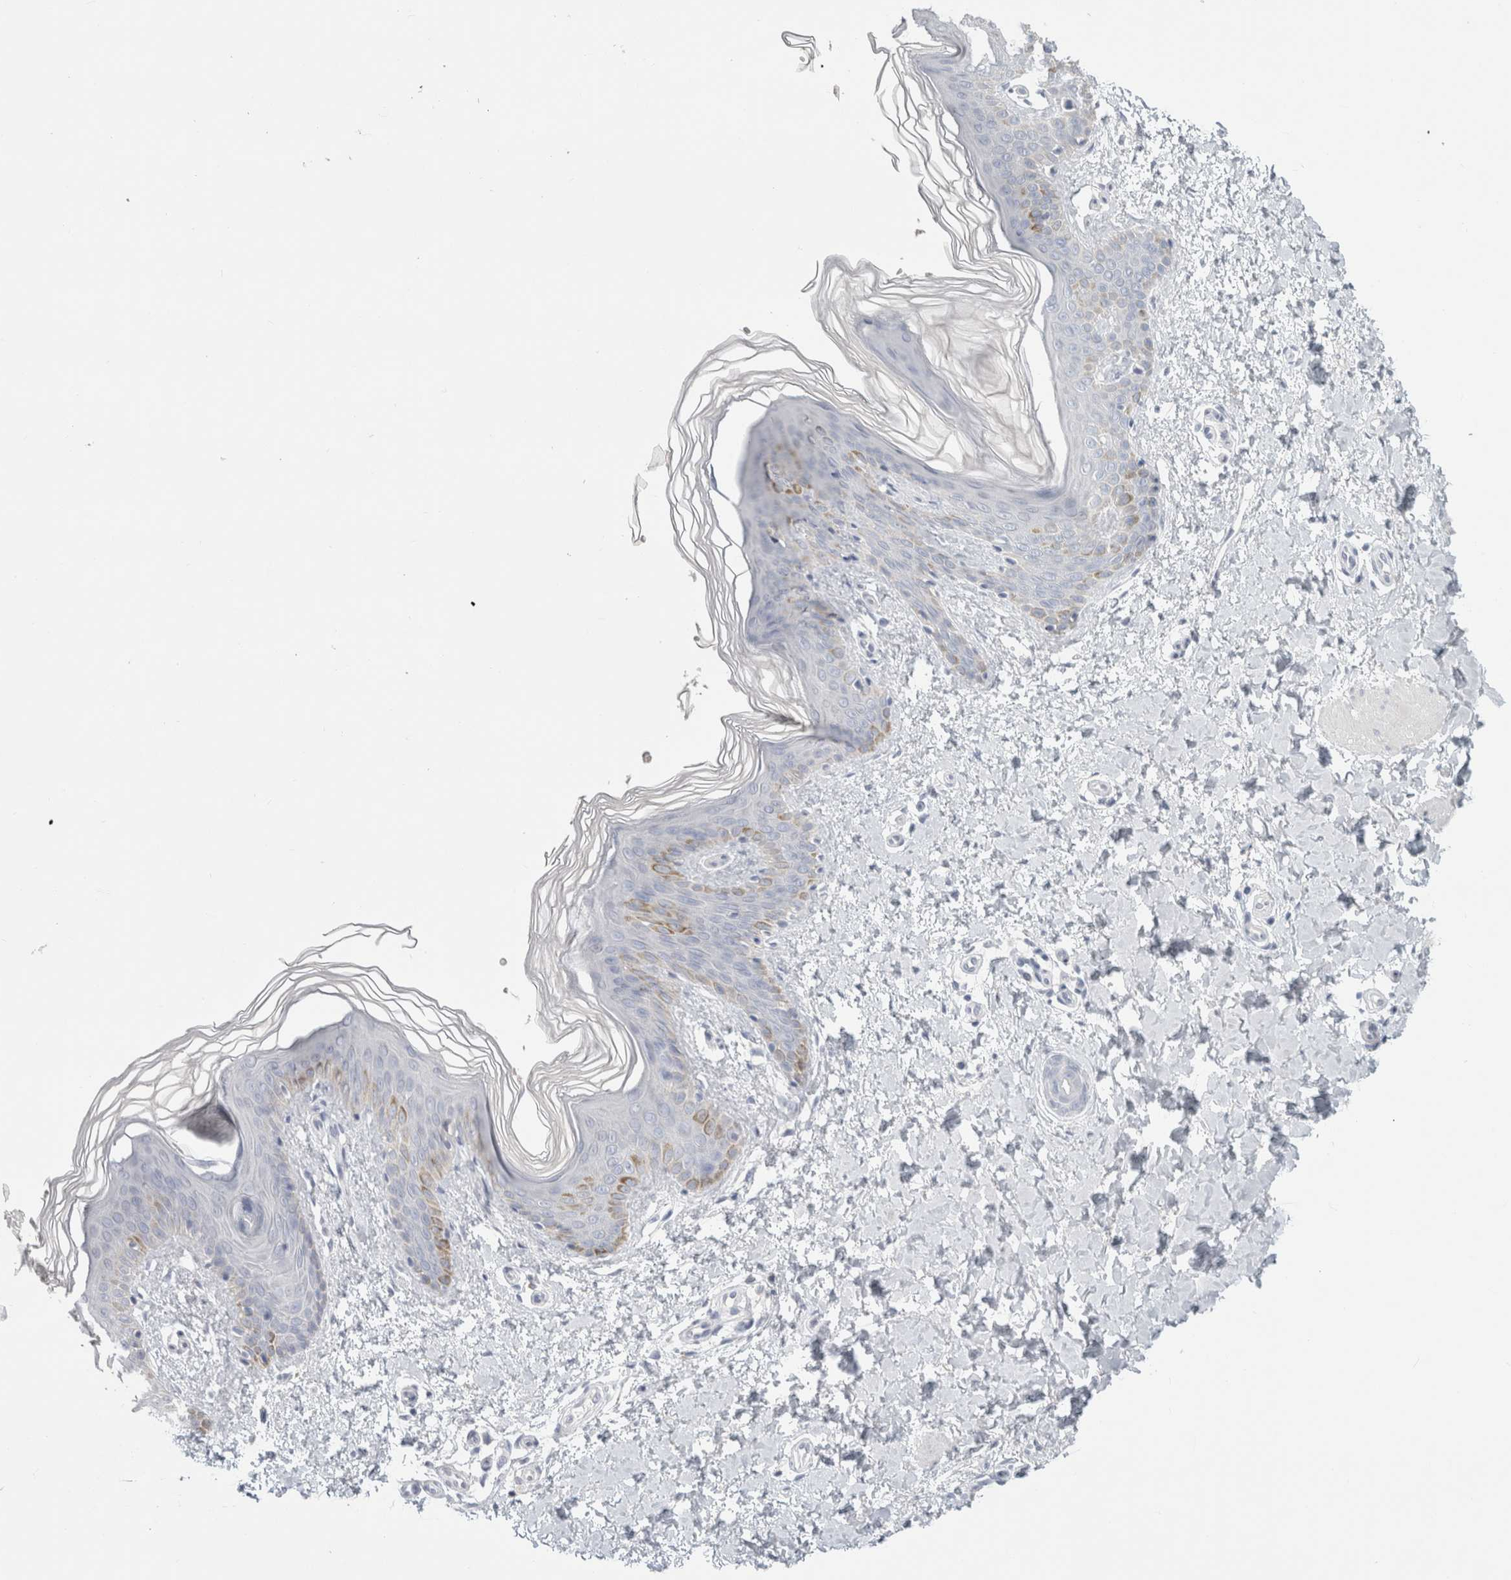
{"staining": {"intensity": "negative", "quantity": "none", "location": "none"}, "tissue": "skin", "cell_type": "Fibroblasts", "image_type": "normal", "snomed": [{"axis": "morphology", "description": "Normal tissue, NOS"}, {"axis": "morphology", "description": "Neoplasm, benign, NOS"}, {"axis": "topography", "description": "Skin"}, {"axis": "topography", "description": "Soft tissue"}], "caption": "The photomicrograph shows no staining of fibroblasts in unremarkable skin.", "gene": "SLC6A1", "patient": {"sex": "male", "age": 26}}